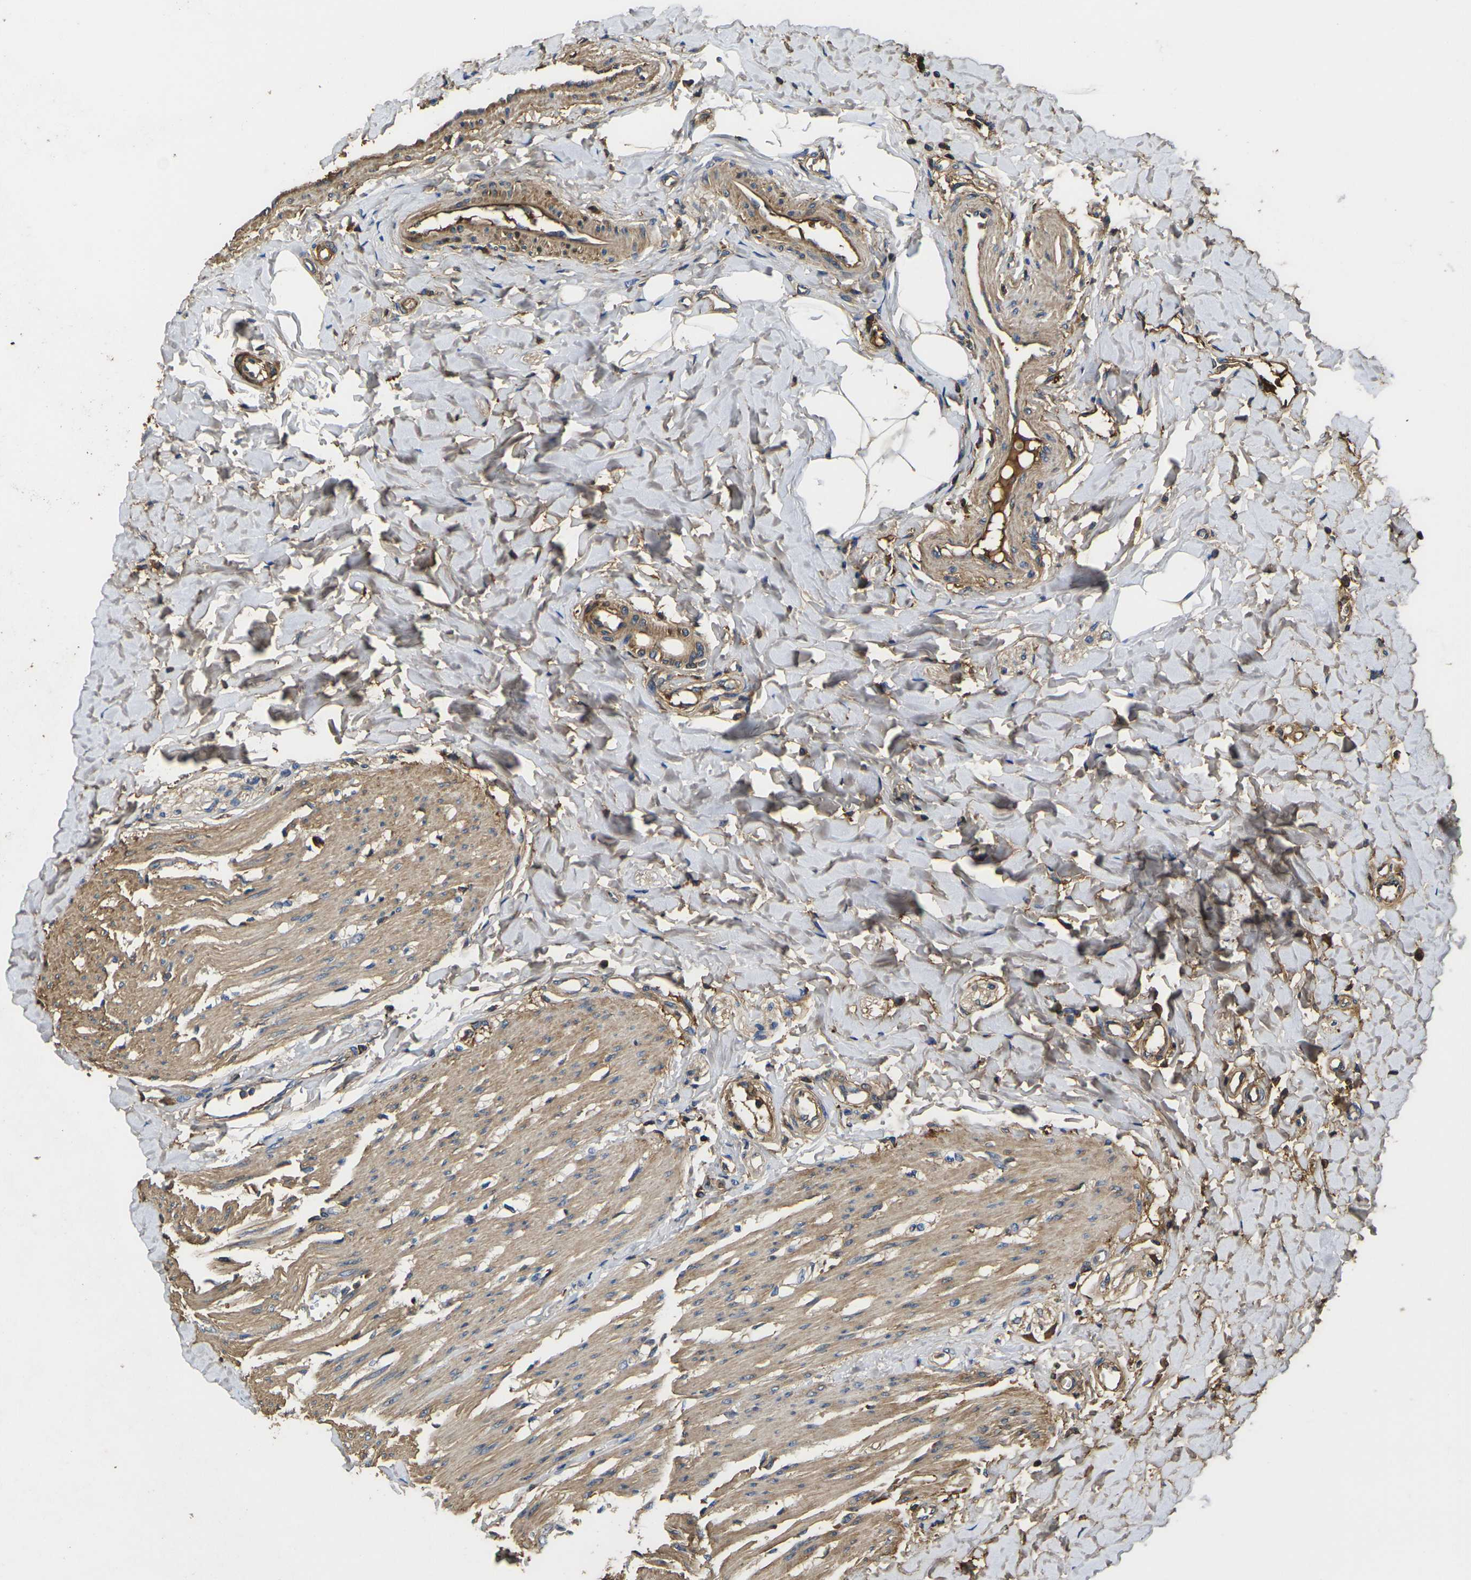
{"staining": {"intensity": "moderate", "quantity": ">75%", "location": "cytoplasmic/membranous"}, "tissue": "colon", "cell_type": "Endothelial cells", "image_type": "normal", "snomed": [{"axis": "morphology", "description": "Normal tissue, NOS"}, {"axis": "morphology", "description": "Adenocarcinoma, NOS"}, {"axis": "topography", "description": "Colon"}, {"axis": "topography", "description": "Peripheral nerve tissue"}], "caption": "Colon stained for a protein demonstrates moderate cytoplasmic/membranous positivity in endothelial cells. (brown staining indicates protein expression, while blue staining denotes nuclei).", "gene": "HSPG2", "patient": {"sex": "male", "age": 14}}